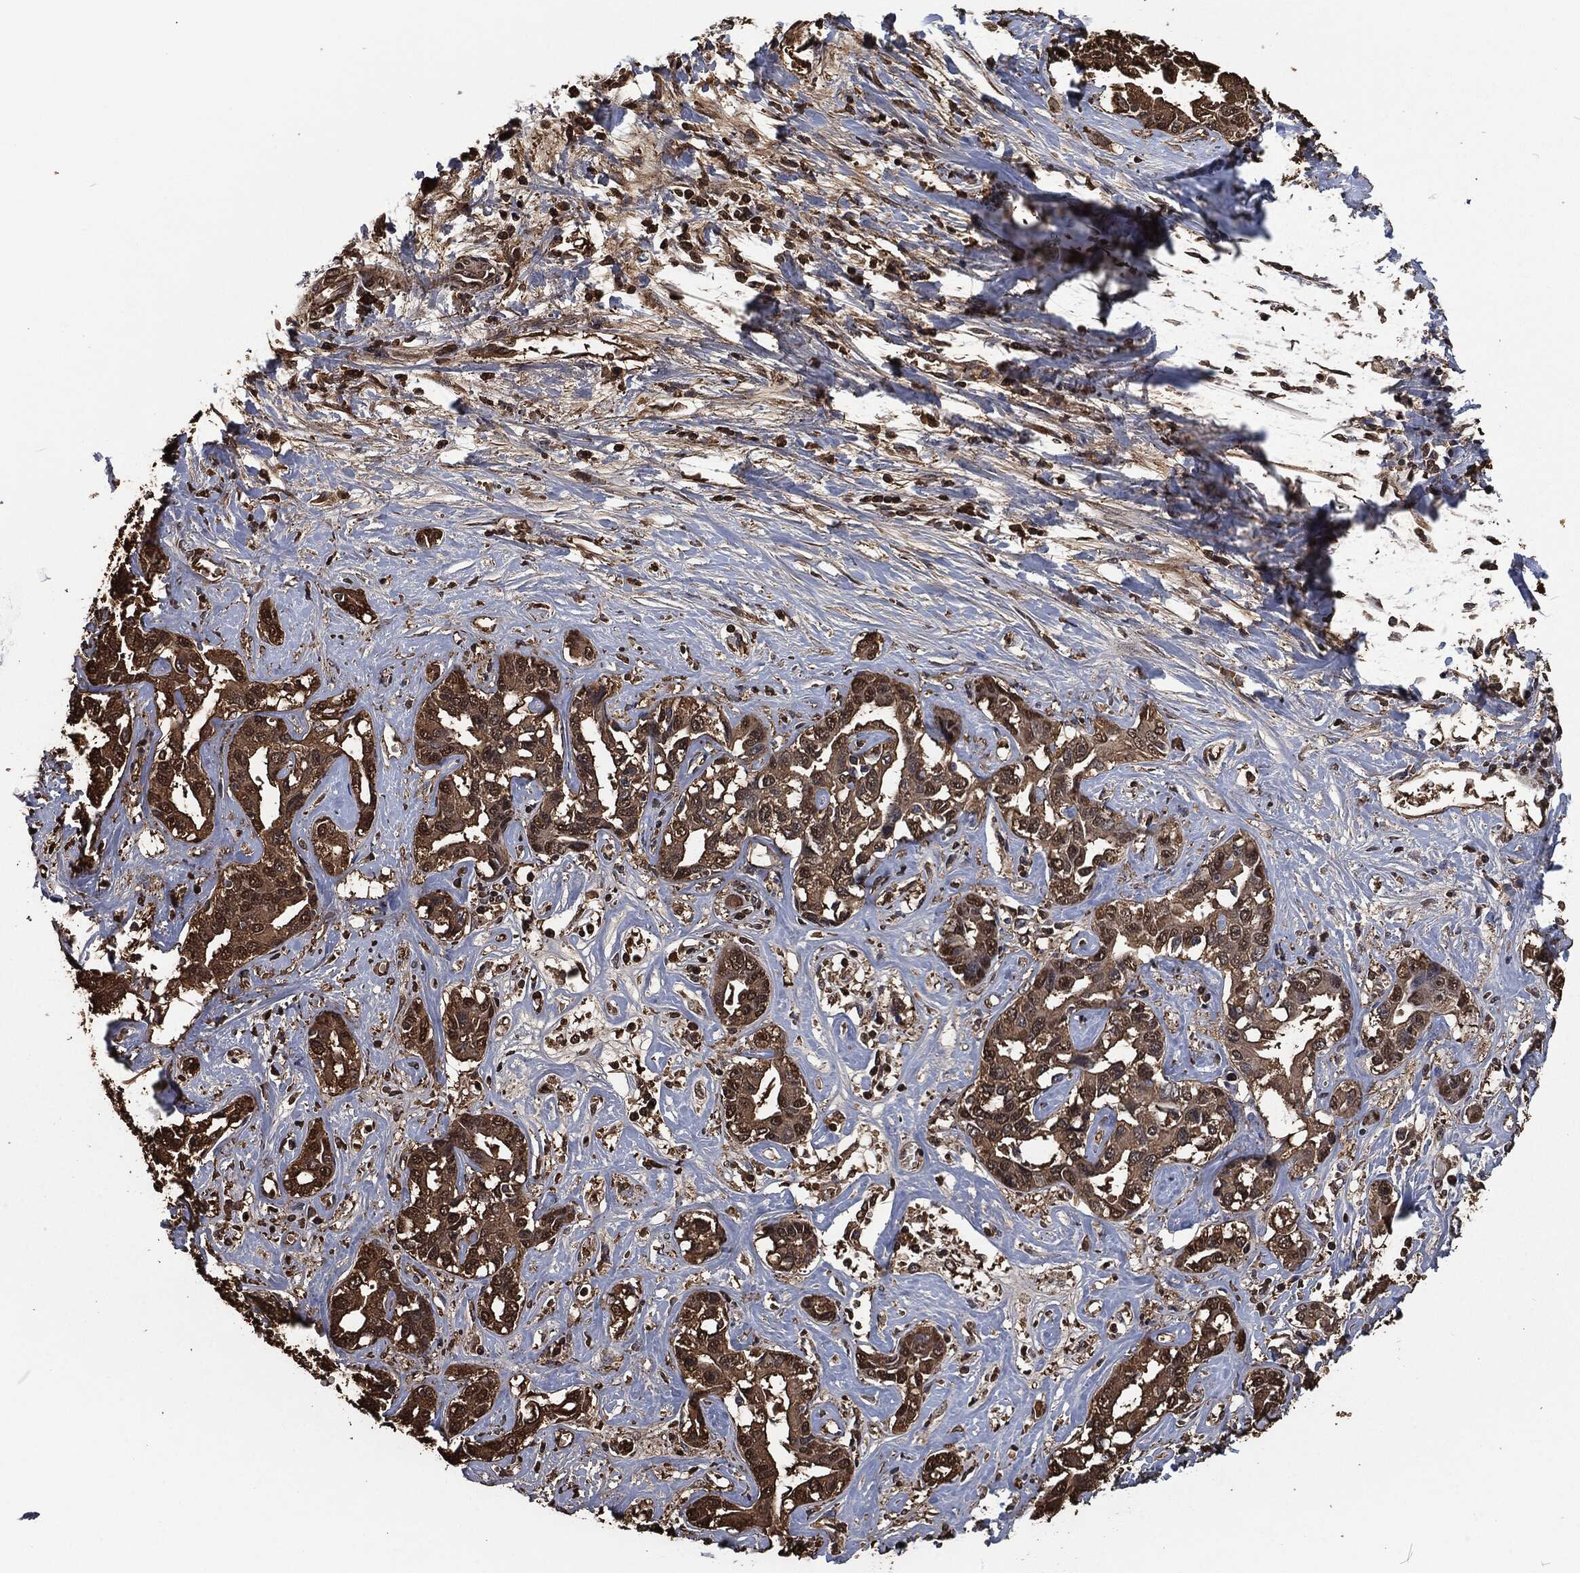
{"staining": {"intensity": "moderate", "quantity": ">75%", "location": "cytoplasmic/membranous"}, "tissue": "liver cancer", "cell_type": "Tumor cells", "image_type": "cancer", "snomed": [{"axis": "morphology", "description": "Cholangiocarcinoma"}, {"axis": "topography", "description": "Liver"}], "caption": "About >75% of tumor cells in human liver cancer display moderate cytoplasmic/membranous protein staining as visualized by brown immunohistochemical staining.", "gene": "PRDX4", "patient": {"sex": "male", "age": 59}}